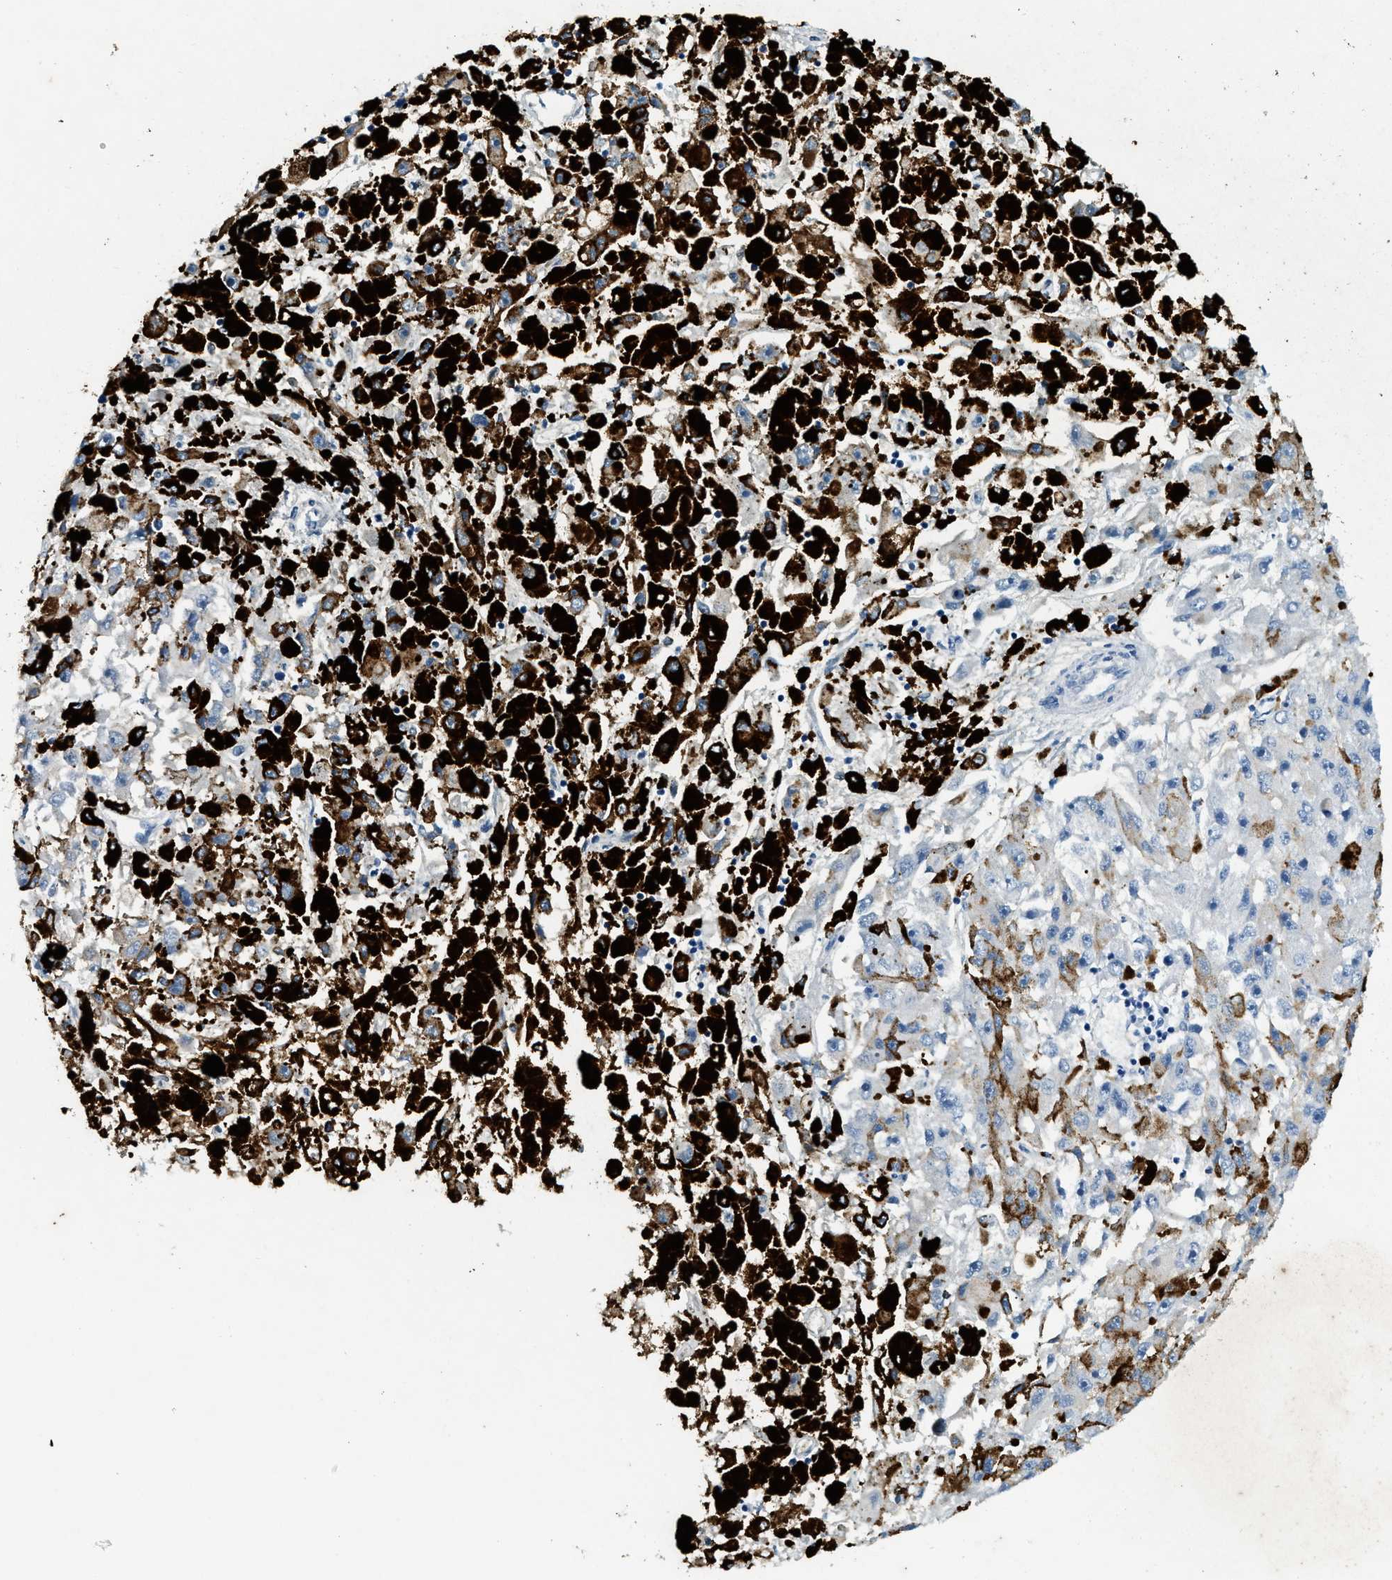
{"staining": {"intensity": "negative", "quantity": "none", "location": "none"}, "tissue": "melanoma", "cell_type": "Tumor cells", "image_type": "cancer", "snomed": [{"axis": "morphology", "description": "Malignant melanoma, NOS"}, {"axis": "topography", "description": "Skin"}], "caption": "An immunohistochemistry photomicrograph of malignant melanoma is shown. There is no staining in tumor cells of malignant melanoma. Nuclei are stained in blue.", "gene": "ZDHHC13", "patient": {"sex": "female", "age": 104}}